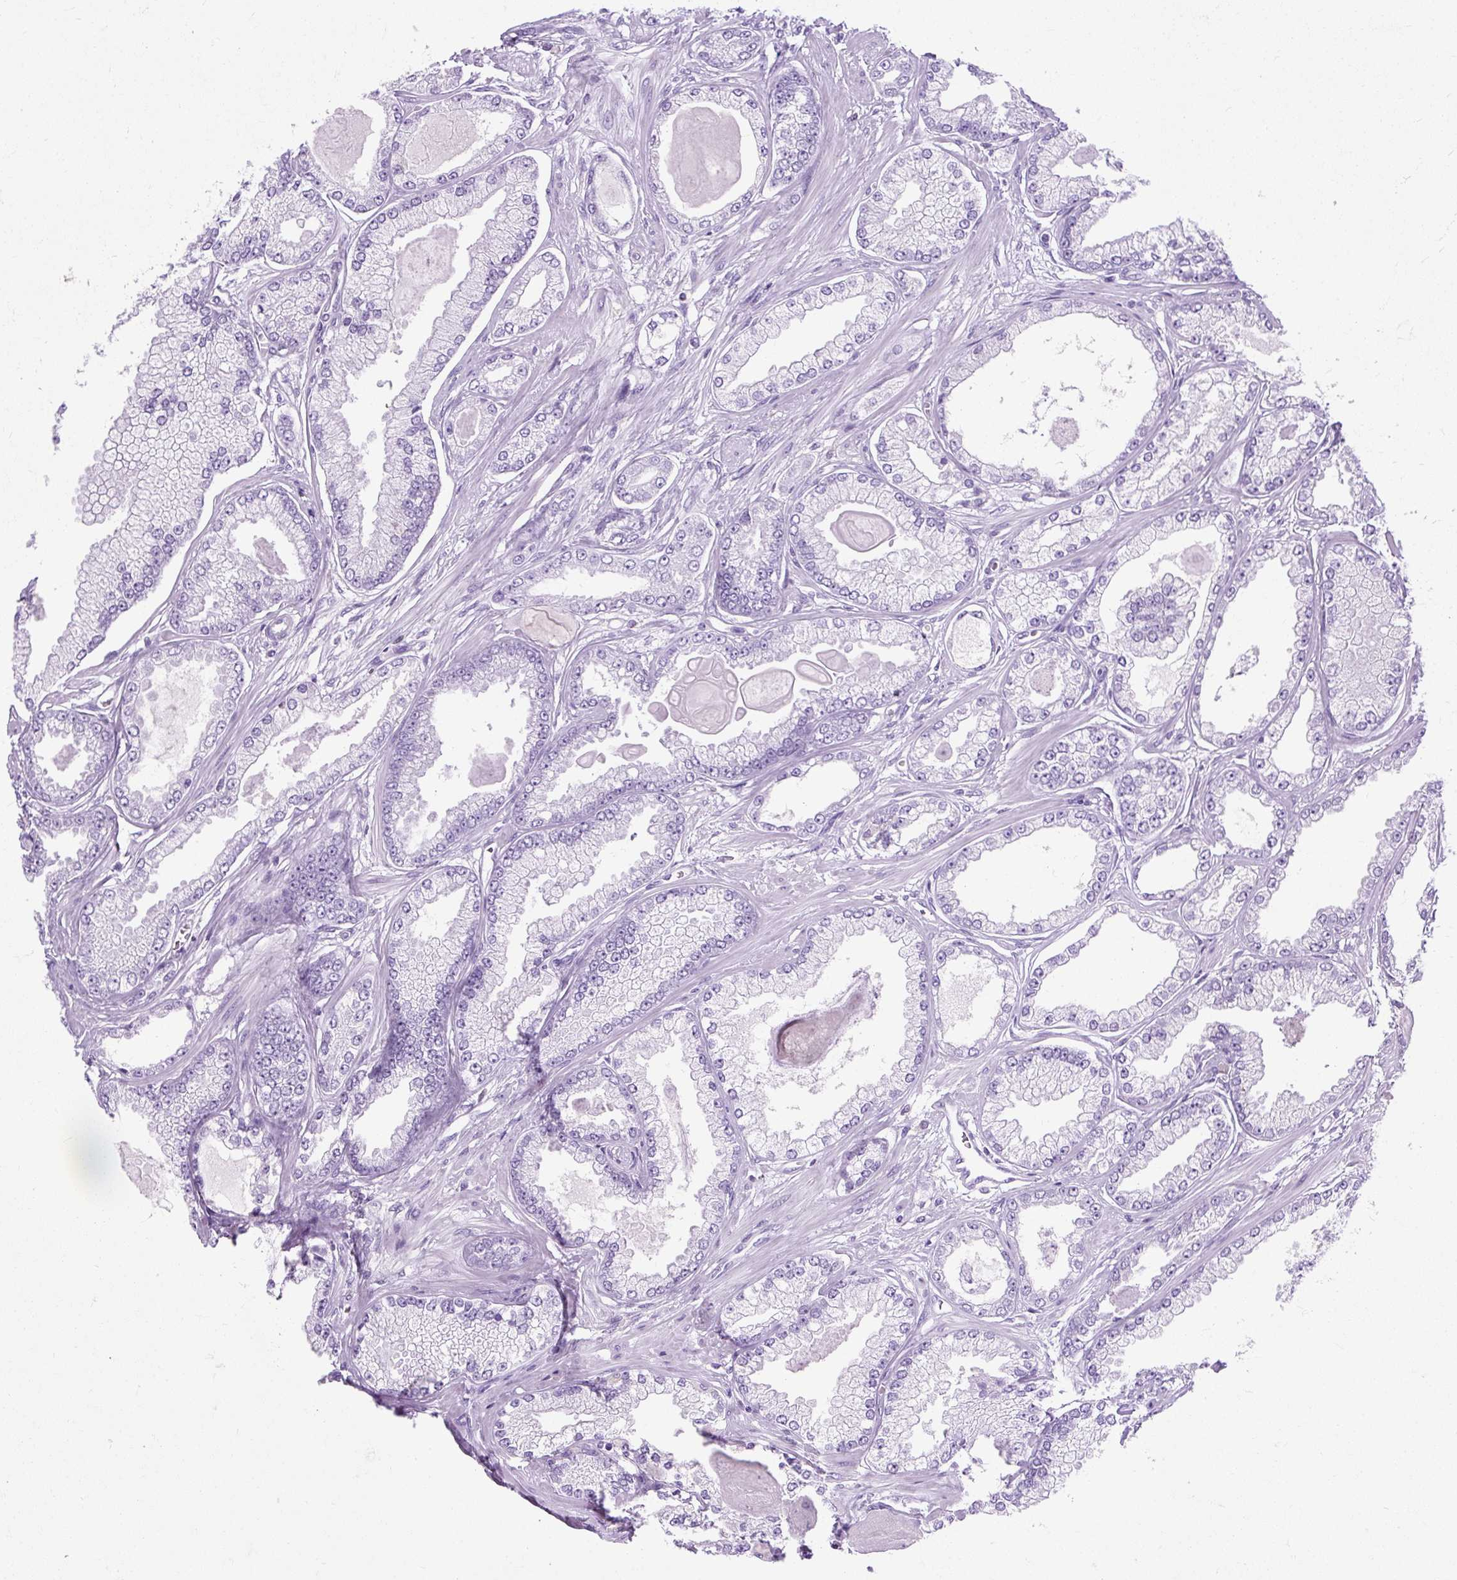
{"staining": {"intensity": "negative", "quantity": "none", "location": "none"}, "tissue": "prostate cancer", "cell_type": "Tumor cells", "image_type": "cancer", "snomed": [{"axis": "morphology", "description": "Adenocarcinoma, Low grade"}, {"axis": "topography", "description": "Prostate"}], "caption": "Tumor cells are negative for protein expression in human prostate cancer.", "gene": "PVALB", "patient": {"sex": "male", "age": 64}}